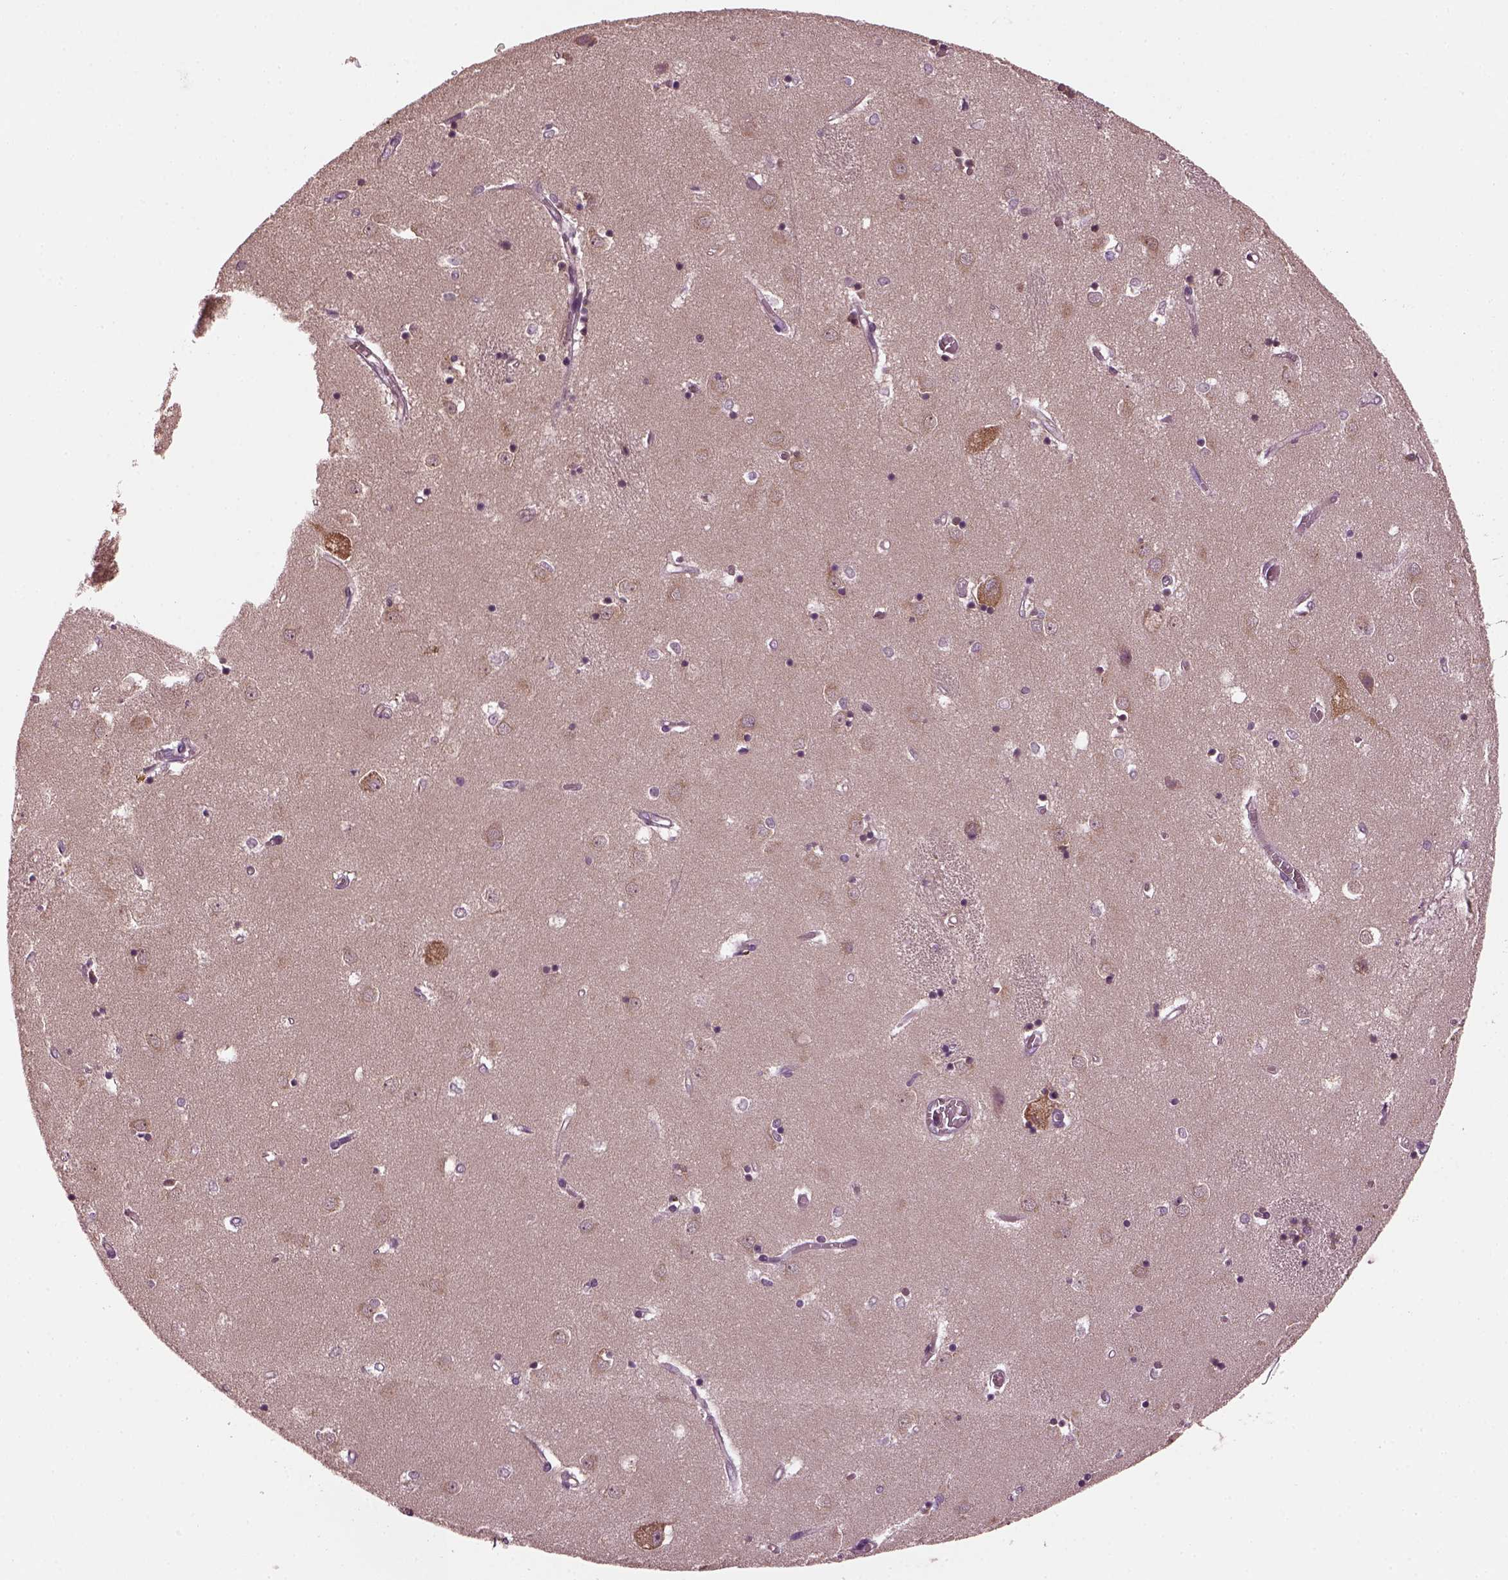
{"staining": {"intensity": "negative", "quantity": "none", "location": "none"}, "tissue": "caudate", "cell_type": "Glial cells", "image_type": "normal", "snomed": [{"axis": "morphology", "description": "Normal tissue, NOS"}, {"axis": "topography", "description": "Lateral ventricle wall"}], "caption": "IHC of unremarkable human caudate reveals no expression in glial cells. (Stains: DAB immunohistochemistry with hematoxylin counter stain, Microscopy: brightfield microscopy at high magnification).", "gene": "RUFY3", "patient": {"sex": "male", "age": 54}}